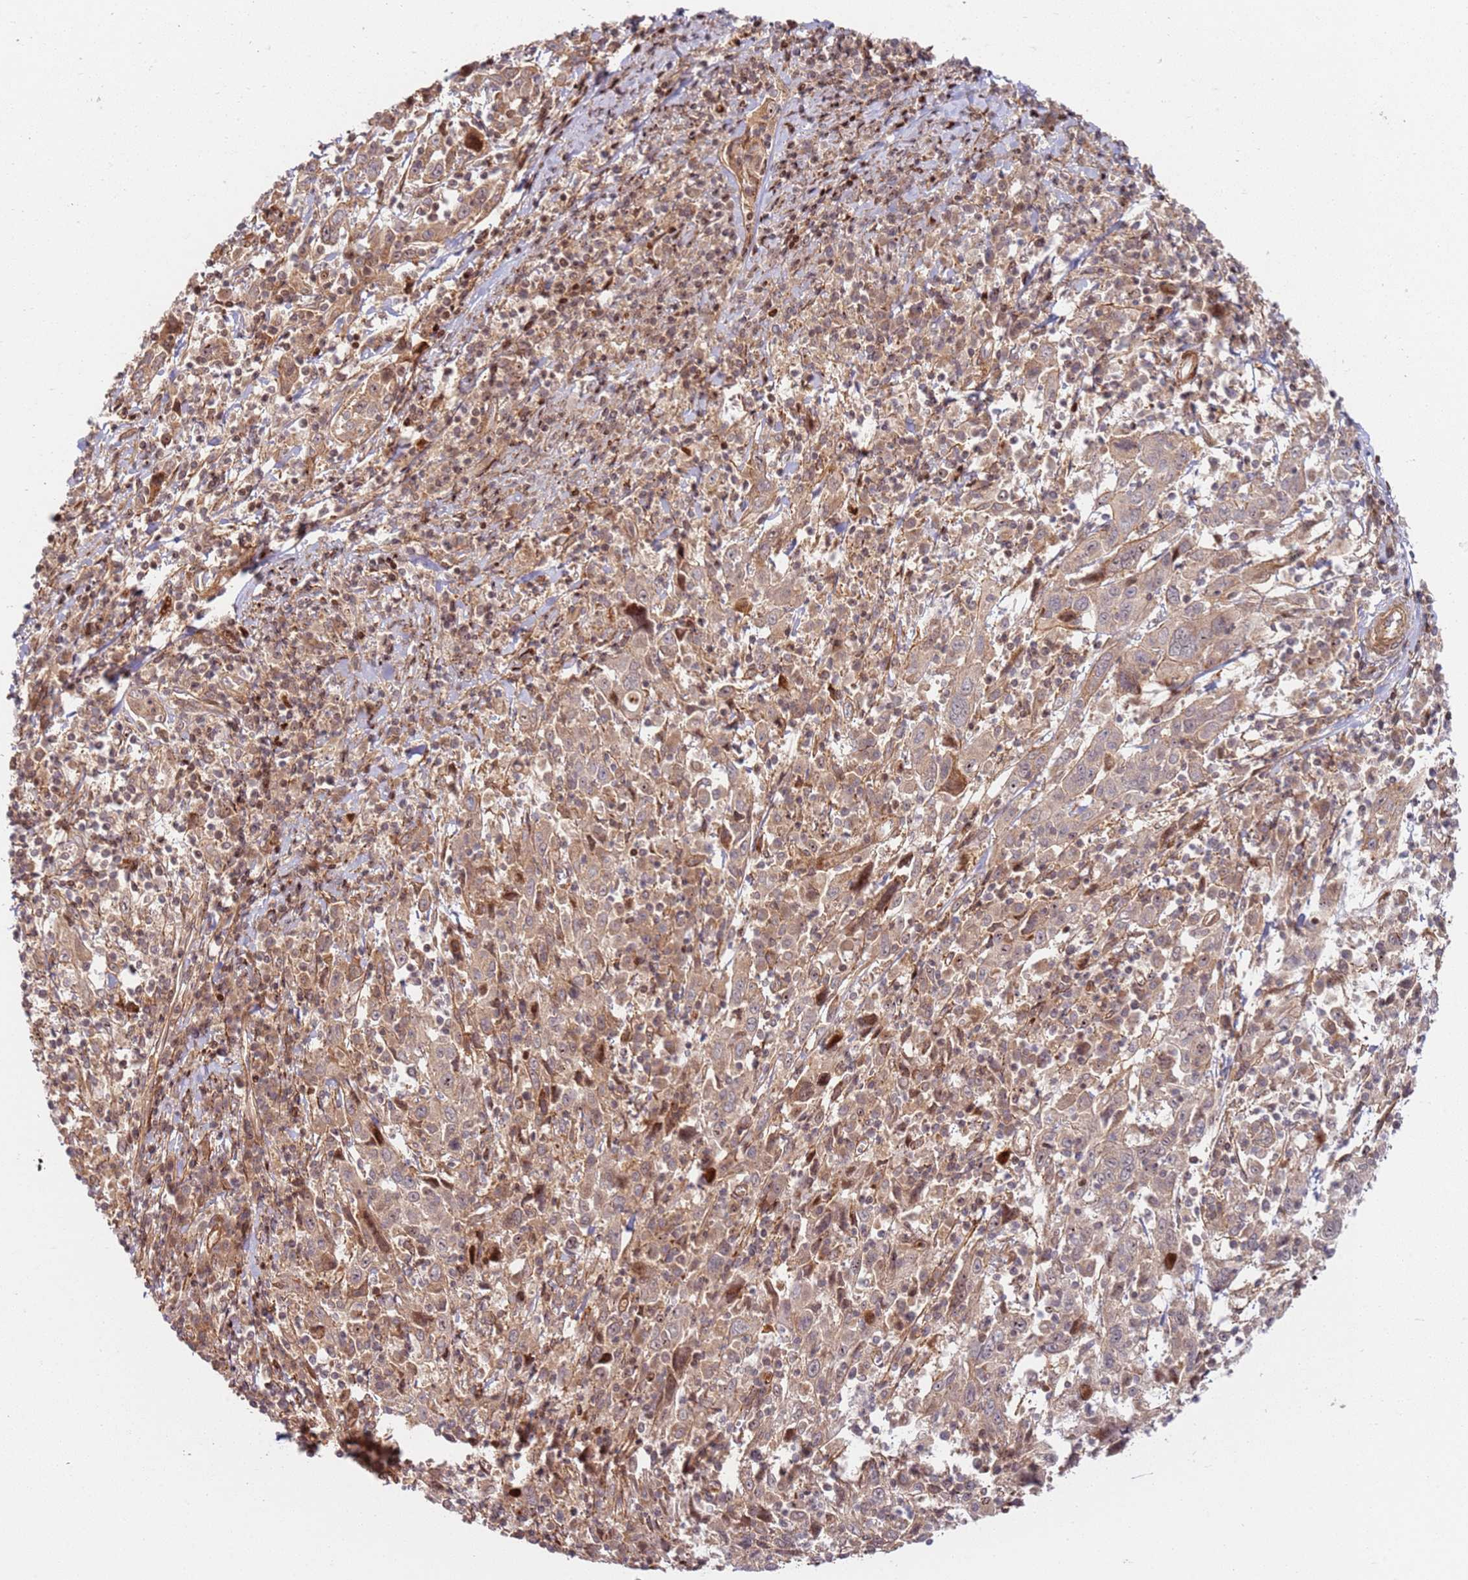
{"staining": {"intensity": "weak", "quantity": ">75%", "location": "cytoplasmic/membranous"}, "tissue": "cervical cancer", "cell_type": "Tumor cells", "image_type": "cancer", "snomed": [{"axis": "morphology", "description": "Squamous cell carcinoma, NOS"}, {"axis": "topography", "description": "Cervix"}], "caption": "There is low levels of weak cytoplasmic/membranous expression in tumor cells of cervical cancer (squamous cell carcinoma), as demonstrated by immunohistochemical staining (brown color).", "gene": "TMEM233", "patient": {"sex": "female", "age": 46}}